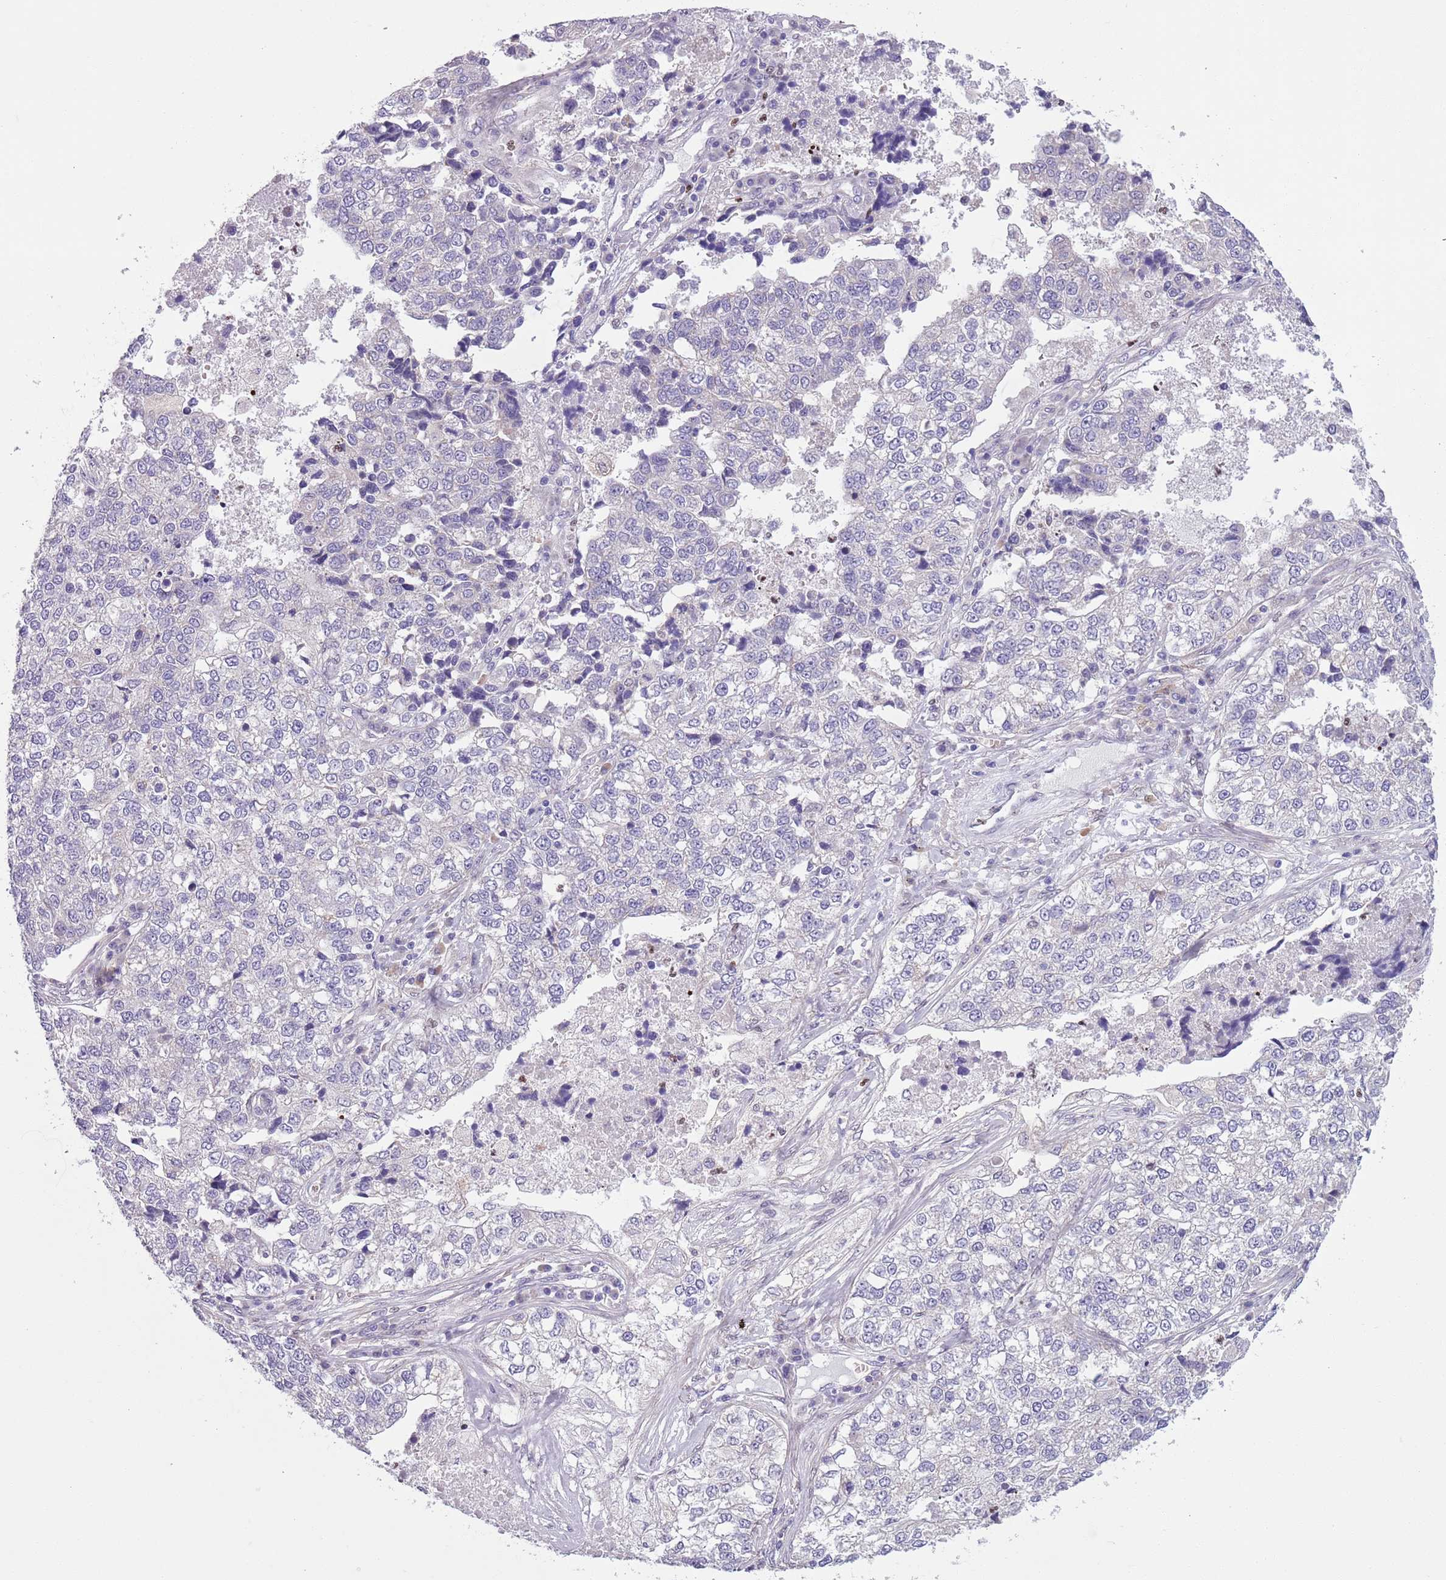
{"staining": {"intensity": "negative", "quantity": "none", "location": "none"}, "tissue": "lung cancer", "cell_type": "Tumor cells", "image_type": "cancer", "snomed": [{"axis": "morphology", "description": "Adenocarcinoma, NOS"}, {"axis": "topography", "description": "Lung"}], "caption": "The IHC image has no significant positivity in tumor cells of adenocarcinoma (lung) tissue.", "gene": "ADCY7", "patient": {"sex": "male", "age": 49}}